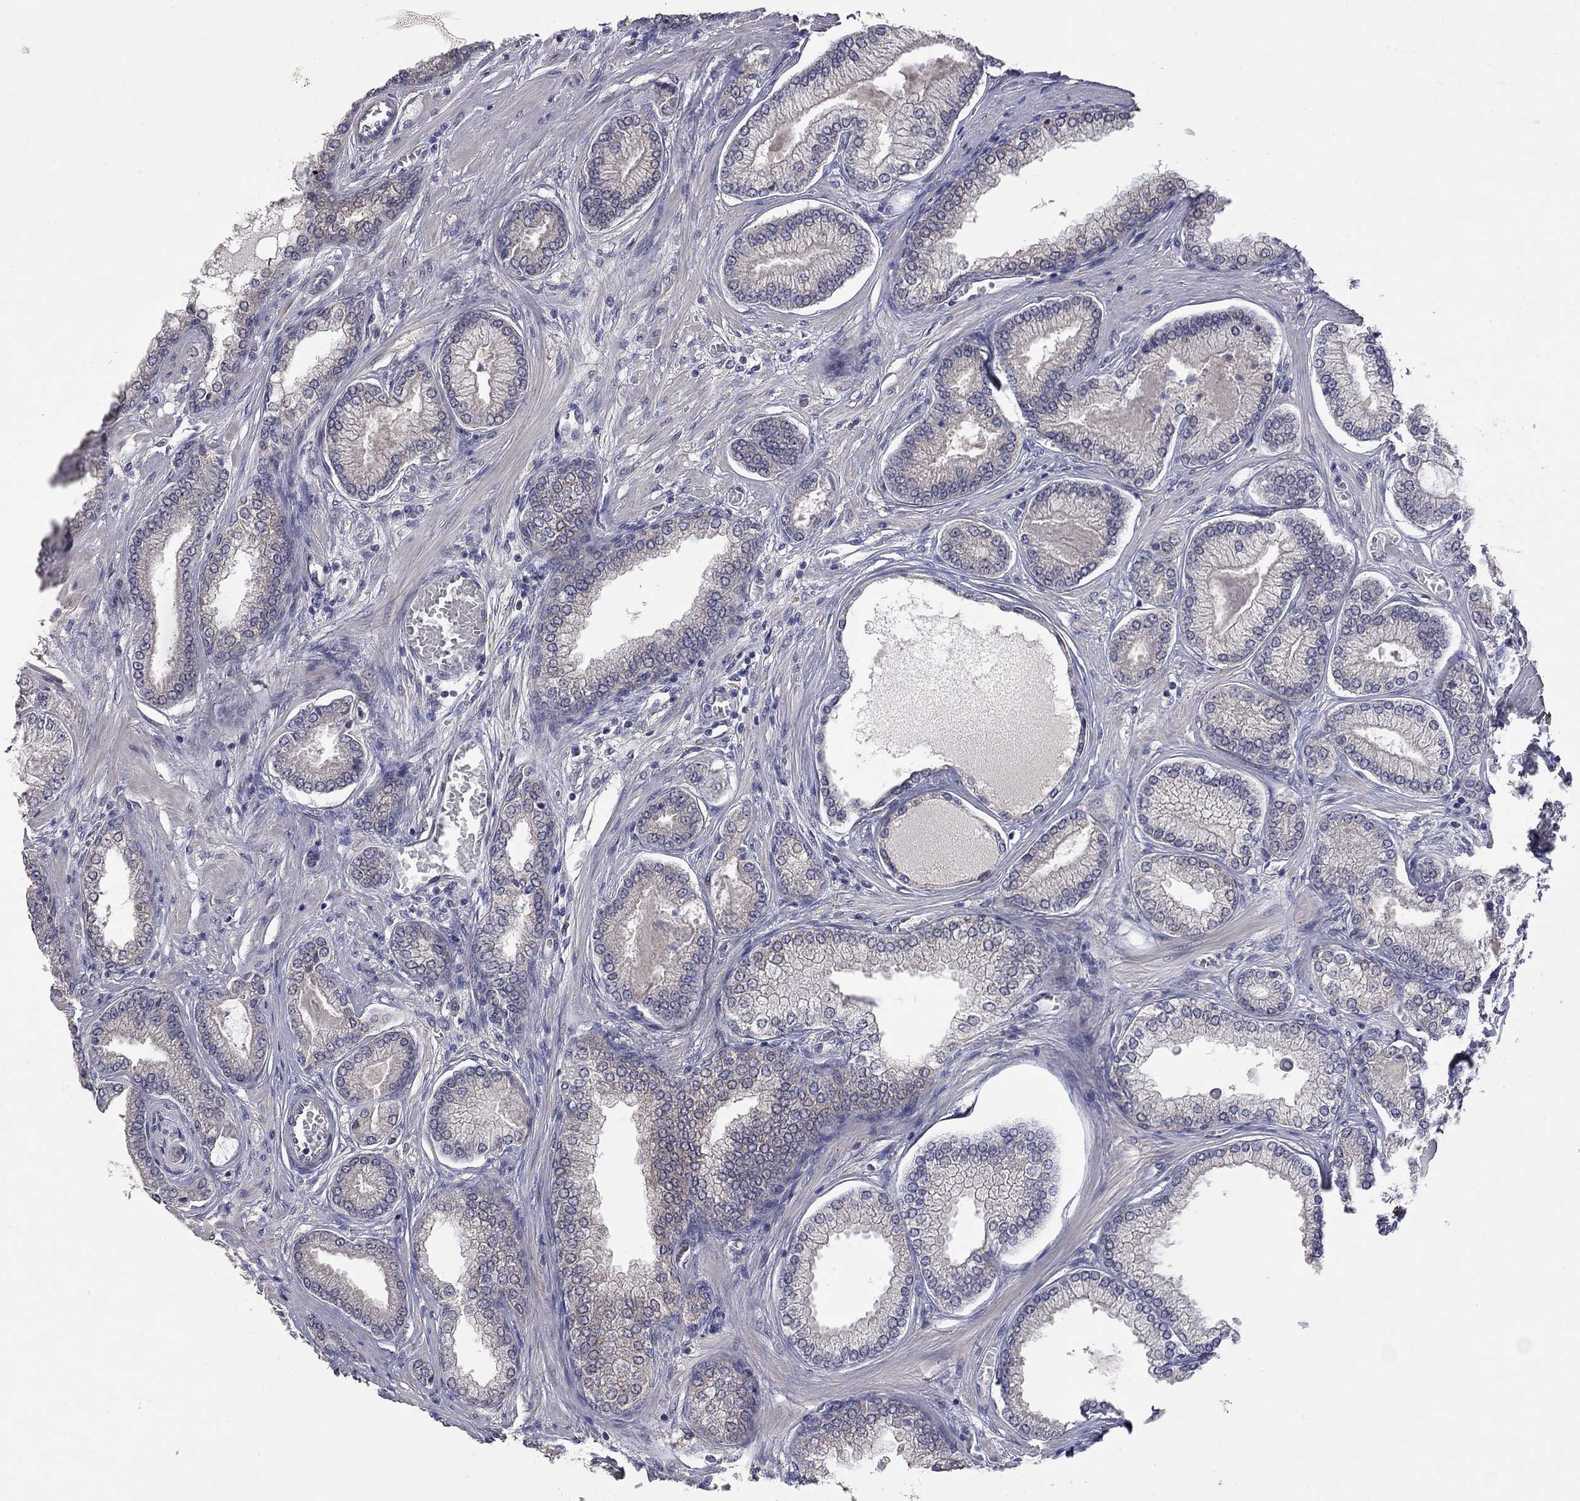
{"staining": {"intensity": "negative", "quantity": "none", "location": "none"}, "tissue": "prostate cancer", "cell_type": "Tumor cells", "image_type": "cancer", "snomed": [{"axis": "morphology", "description": "Adenocarcinoma, Low grade"}, {"axis": "topography", "description": "Prostate"}], "caption": "Low-grade adenocarcinoma (prostate) was stained to show a protein in brown. There is no significant expression in tumor cells.", "gene": "FABP12", "patient": {"sex": "male", "age": 57}}